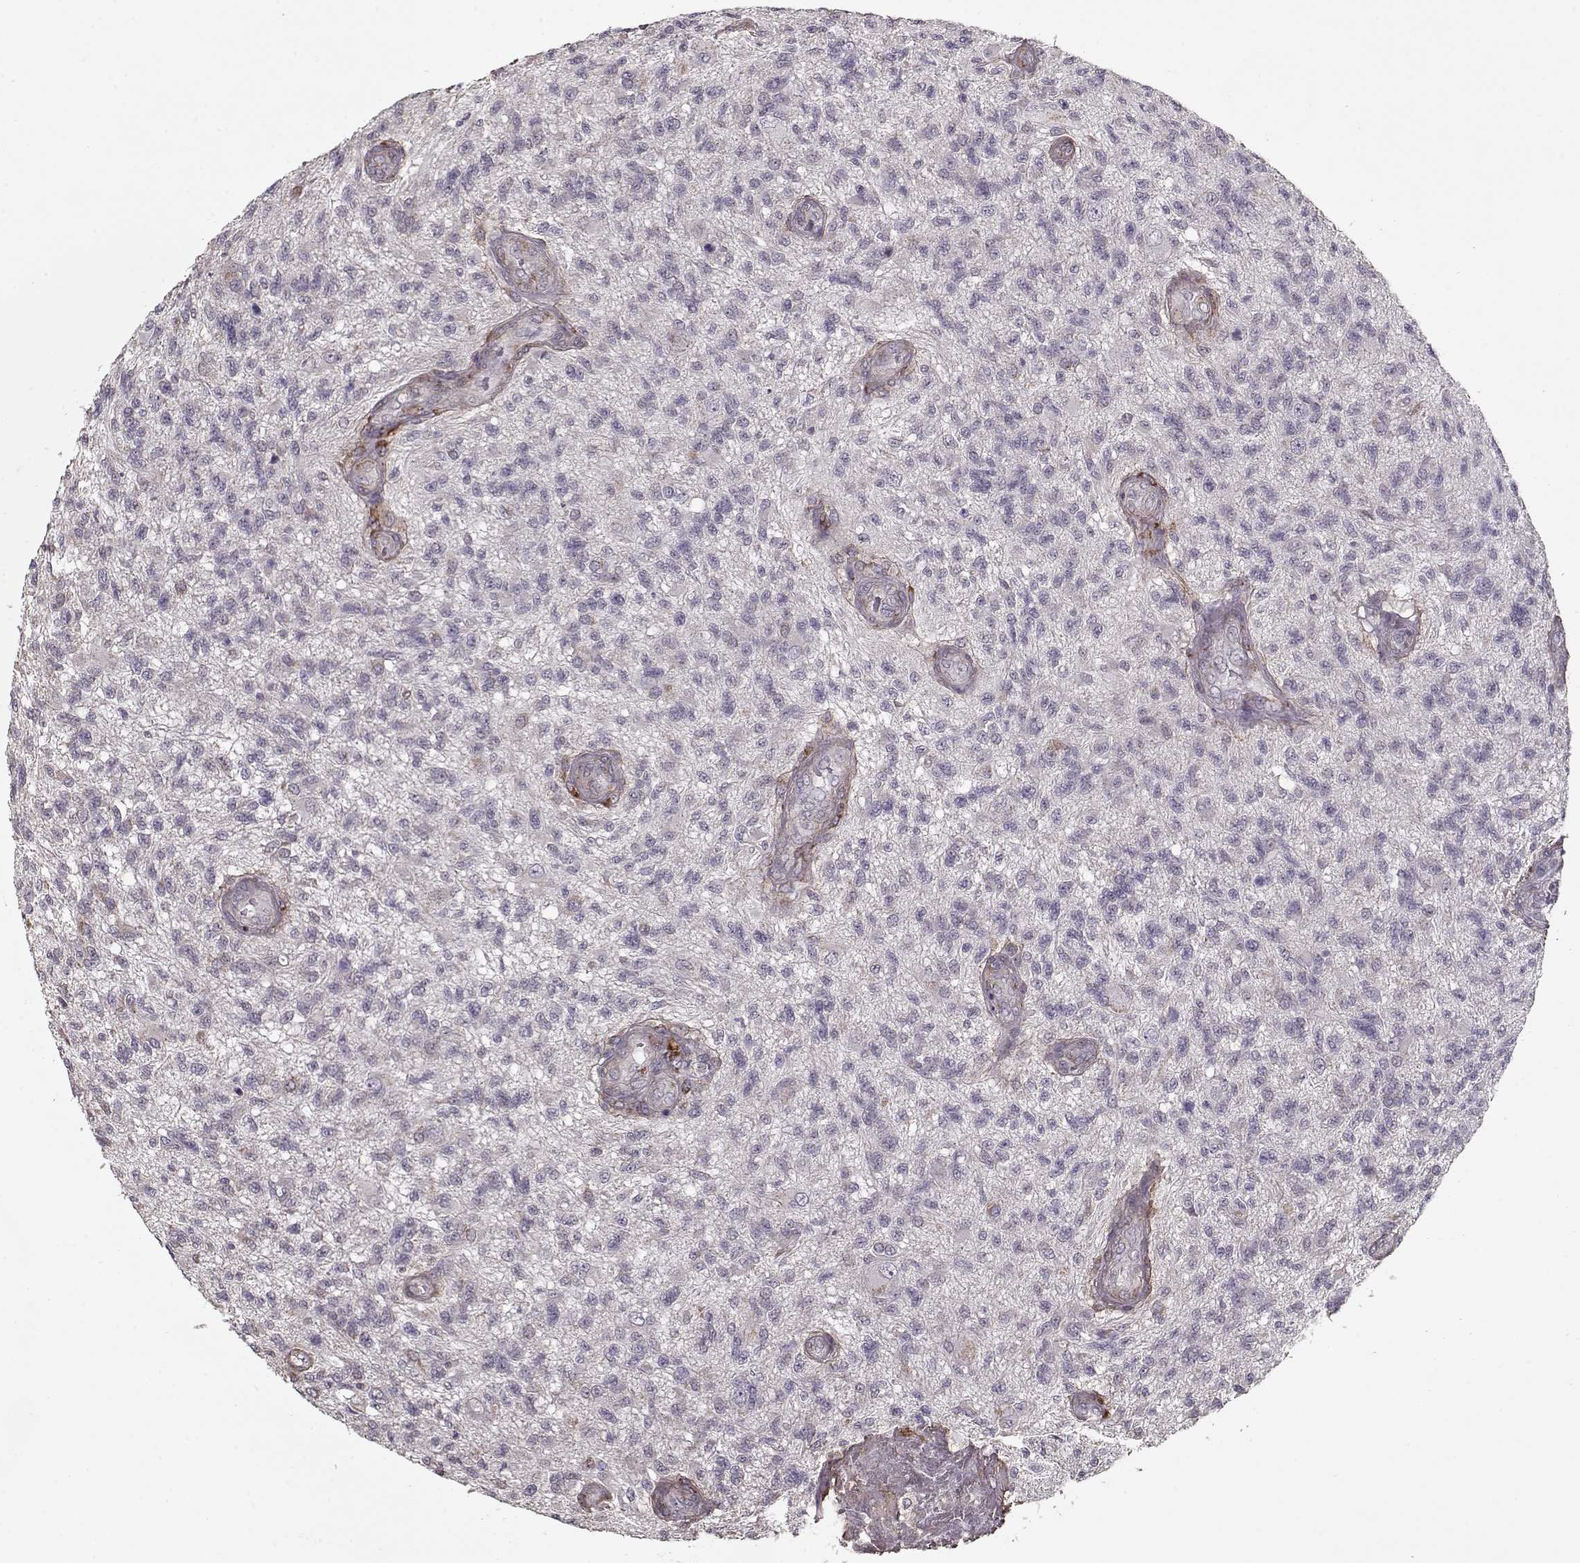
{"staining": {"intensity": "negative", "quantity": "none", "location": "none"}, "tissue": "glioma", "cell_type": "Tumor cells", "image_type": "cancer", "snomed": [{"axis": "morphology", "description": "Glioma, malignant, High grade"}, {"axis": "topography", "description": "Brain"}], "caption": "Tumor cells show no significant protein expression in glioma.", "gene": "LAMA2", "patient": {"sex": "male", "age": 56}}